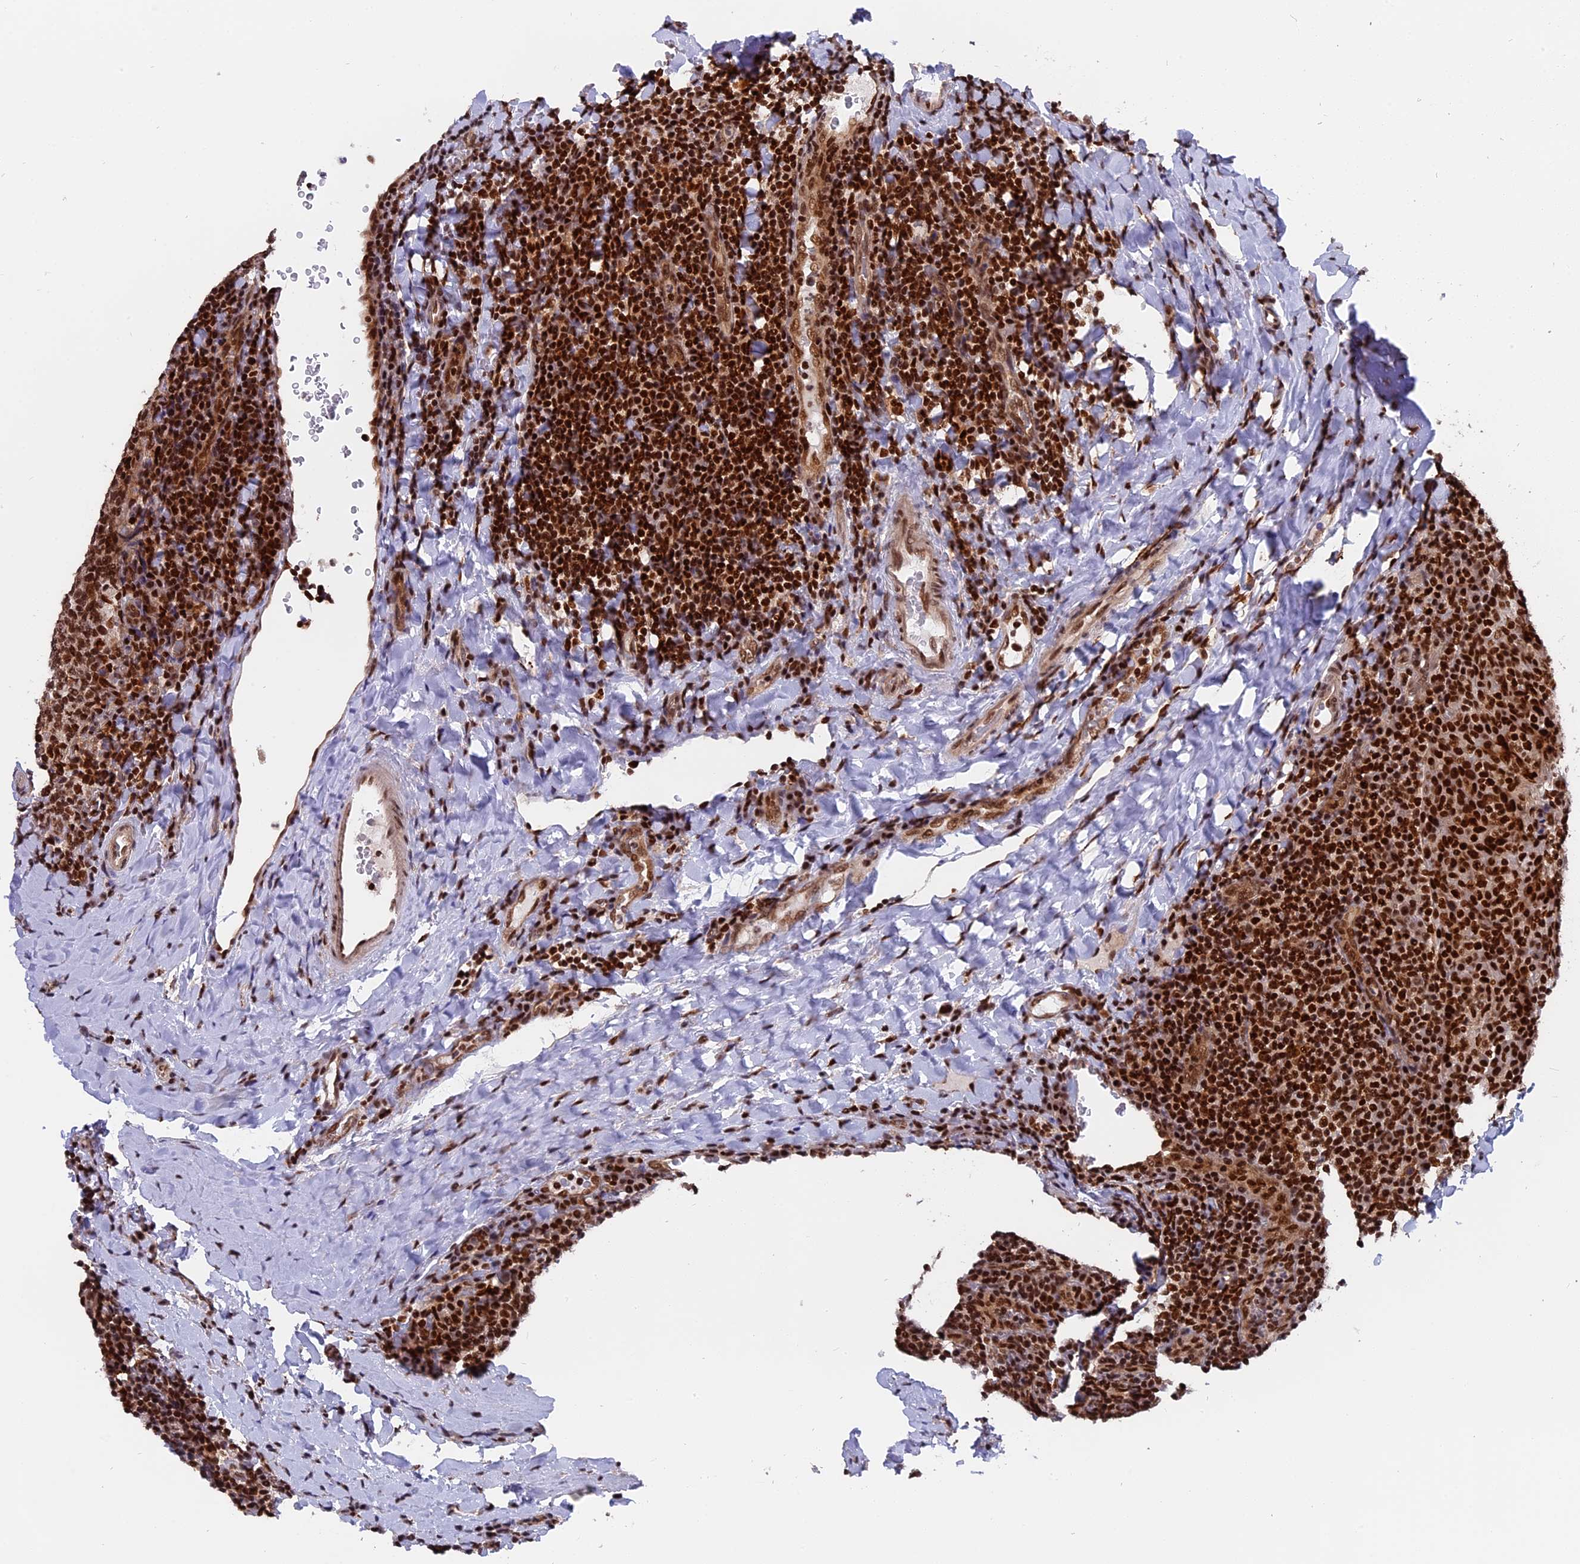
{"staining": {"intensity": "strong", "quantity": ">75%", "location": "nuclear"}, "tissue": "tonsil", "cell_type": "Germinal center cells", "image_type": "normal", "snomed": [{"axis": "morphology", "description": "Normal tissue, NOS"}, {"axis": "topography", "description": "Tonsil"}], "caption": "Immunohistochemistry (IHC) of benign tonsil shows high levels of strong nuclear positivity in about >75% of germinal center cells.", "gene": "RAMACL", "patient": {"sex": "male", "age": 17}}